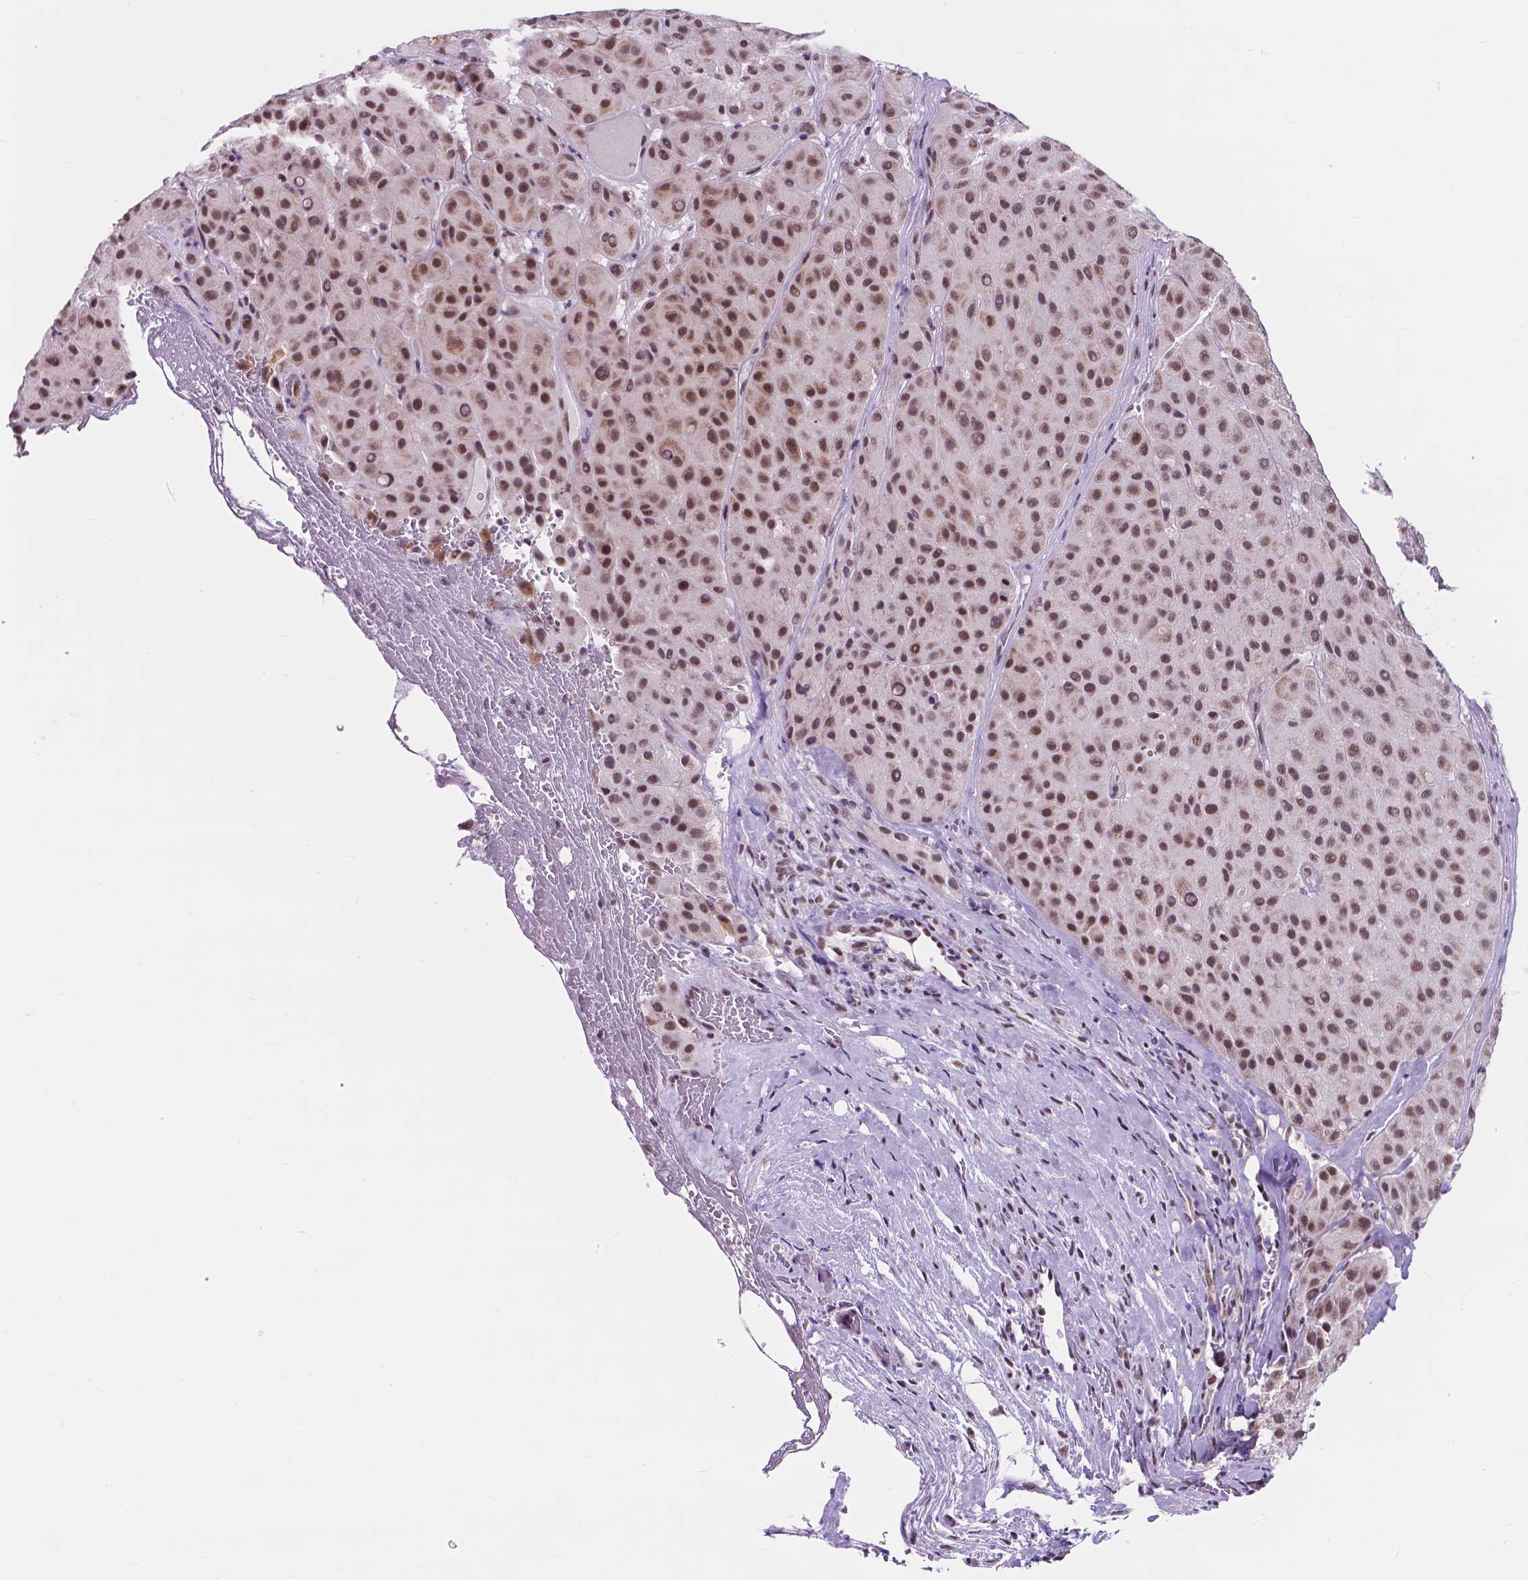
{"staining": {"intensity": "moderate", "quantity": ">75%", "location": "nuclear"}, "tissue": "melanoma", "cell_type": "Tumor cells", "image_type": "cancer", "snomed": [{"axis": "morphology", "description": "Malignant melanoma, Metastatic site"}, {"axis": "topography", "description": "Smooth muscle"}], "caption": "DAB immunohistochemical staining of human melanoma displays moderate nuclear protein expression in about >75% of tumor cells.", "gene": "BCAS2", "patient": {"sex": "male", "age": 41}}